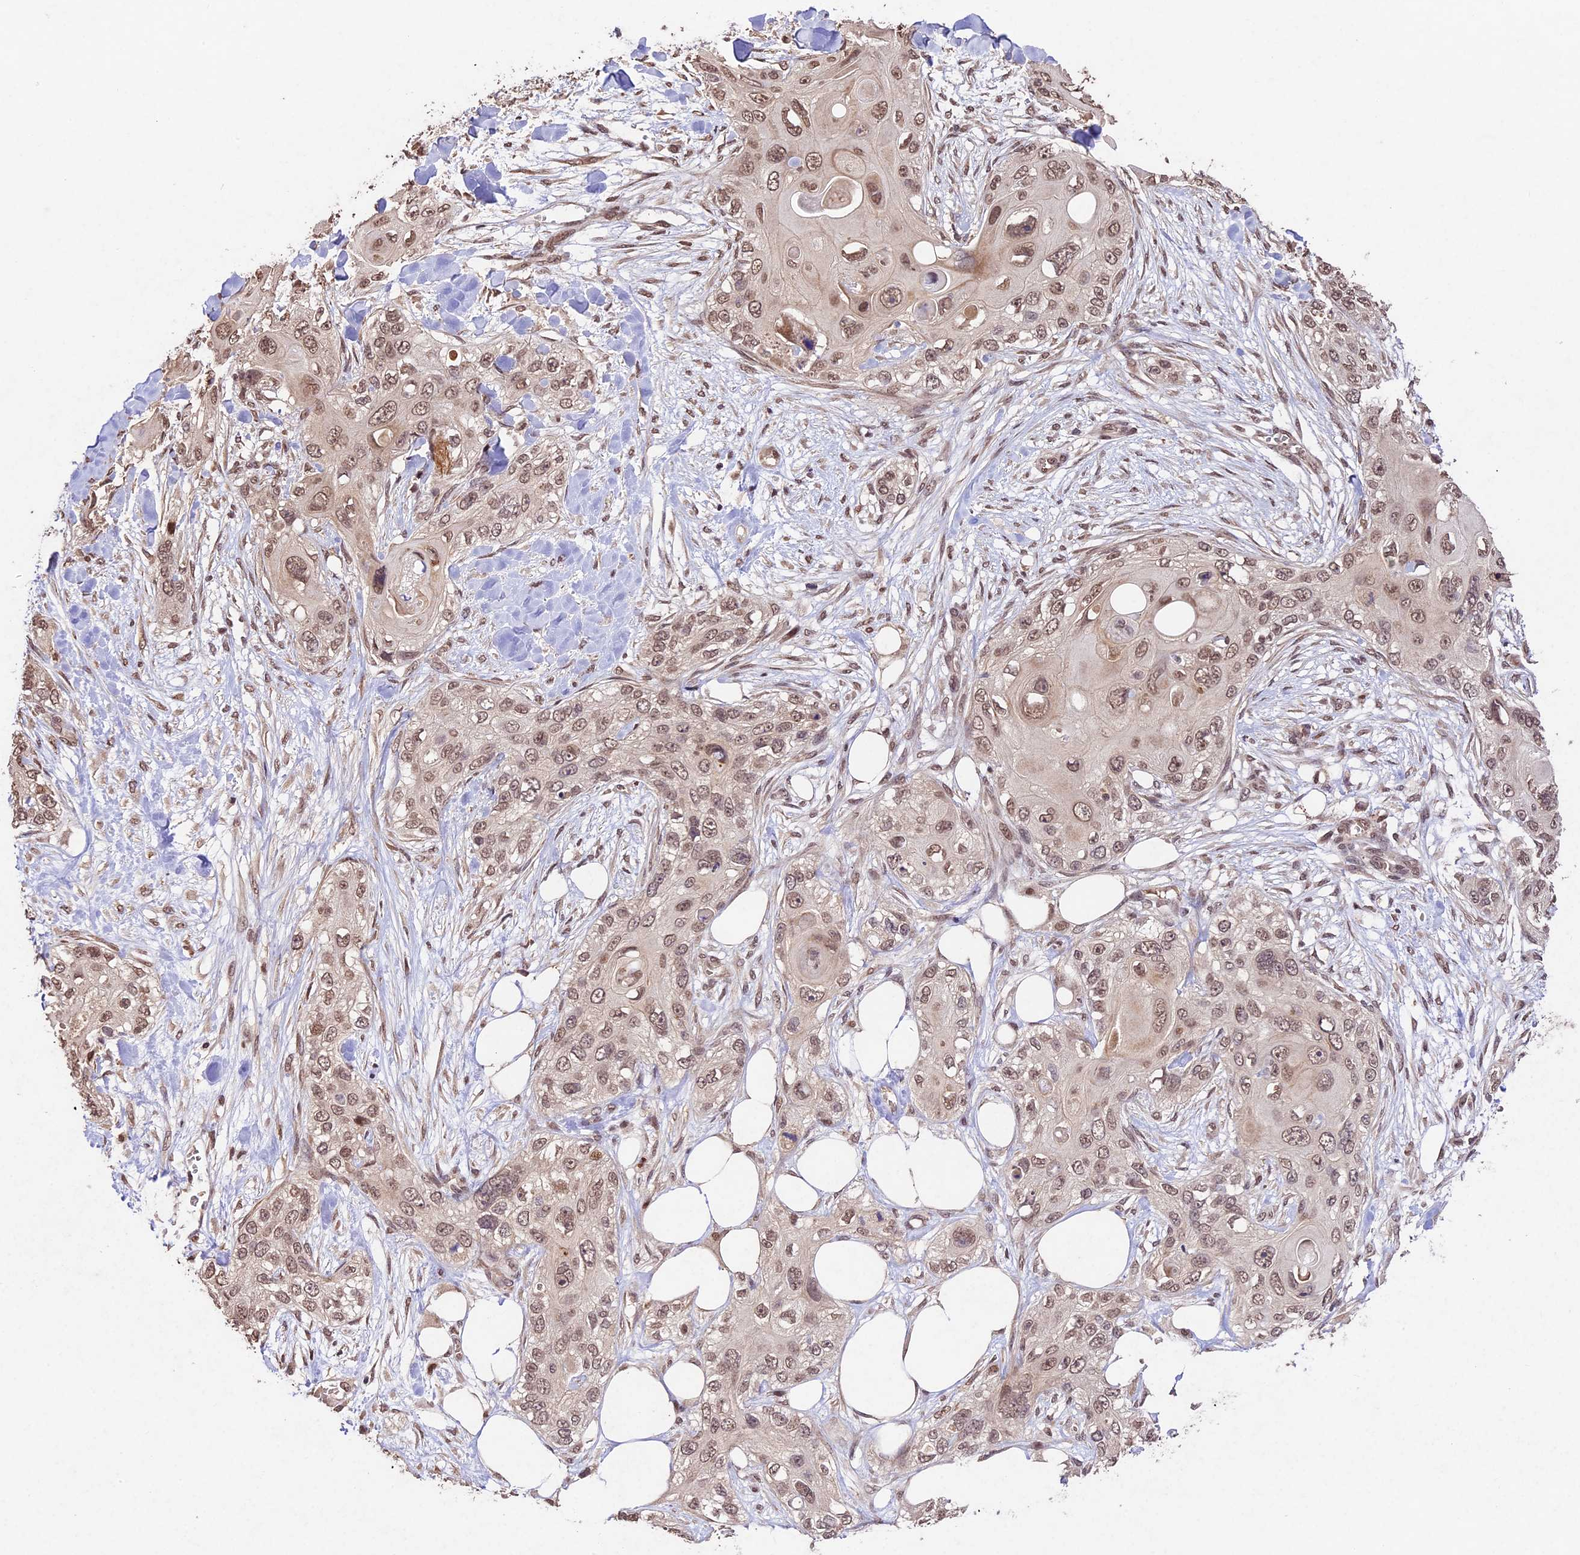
{"staining": {"intensity": "moderate", "quantity": "<25%", "location": "nuclear"}, "tissue": "skin cancer", "cell_type": "Tumor cells", "image_type": "cancer", "snomed": [{"axis": "morphology", "description": "Normal tissue, NOS"}, {"axis": "morphology", "description": "Squamous cell carcinoma, NOS"}, {"axis": "topography", "description": "Skin"}], "caption": "Immunohistochemical staining of skin cancer displays moderate nuclear protein expression in about <25% of tumor cells.", "gene": "CDKN2AIP", "patient": {"sex": "male", "age": 72}}